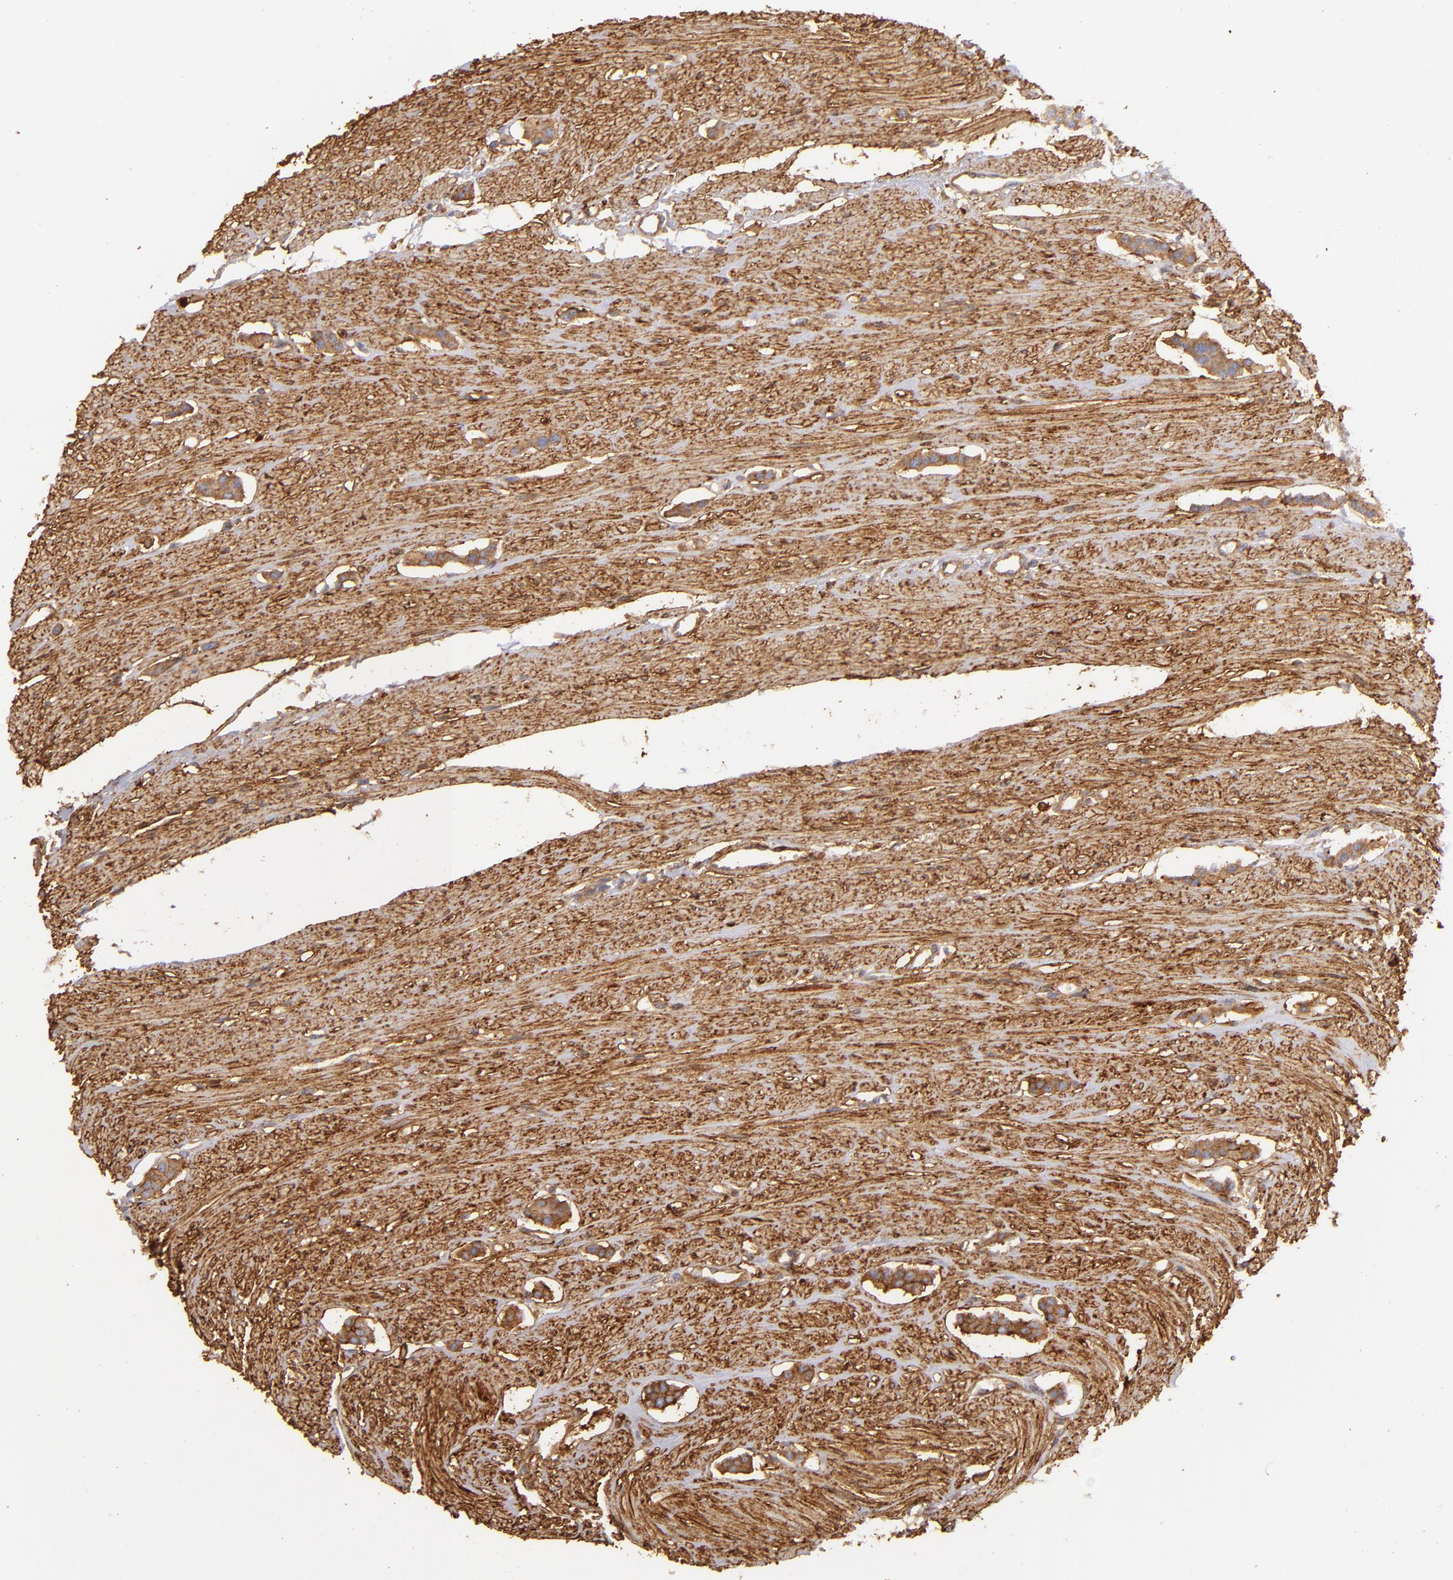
{"staining": {"intensity": "moderate", "quantity": ">75%", "location": "cytoplasmic/membranous"}, "tissue": "carcinoid", "cell_type": "Tumor cells", "image_type": "cancer", "snomed": [{"axis": "morphology", "description": "Carcinoid, malignant, NOS"}, {"axis": "topography", "description": "Small intestine"}], "caption": "Immunohistochemical staining of carcinoid exhibits medium levels of moderate cytoplasmic/membranous protein expression in about >75% of tumor cells.", "gene": "CD151", "patient": {"sex": "male", "age": 60}}